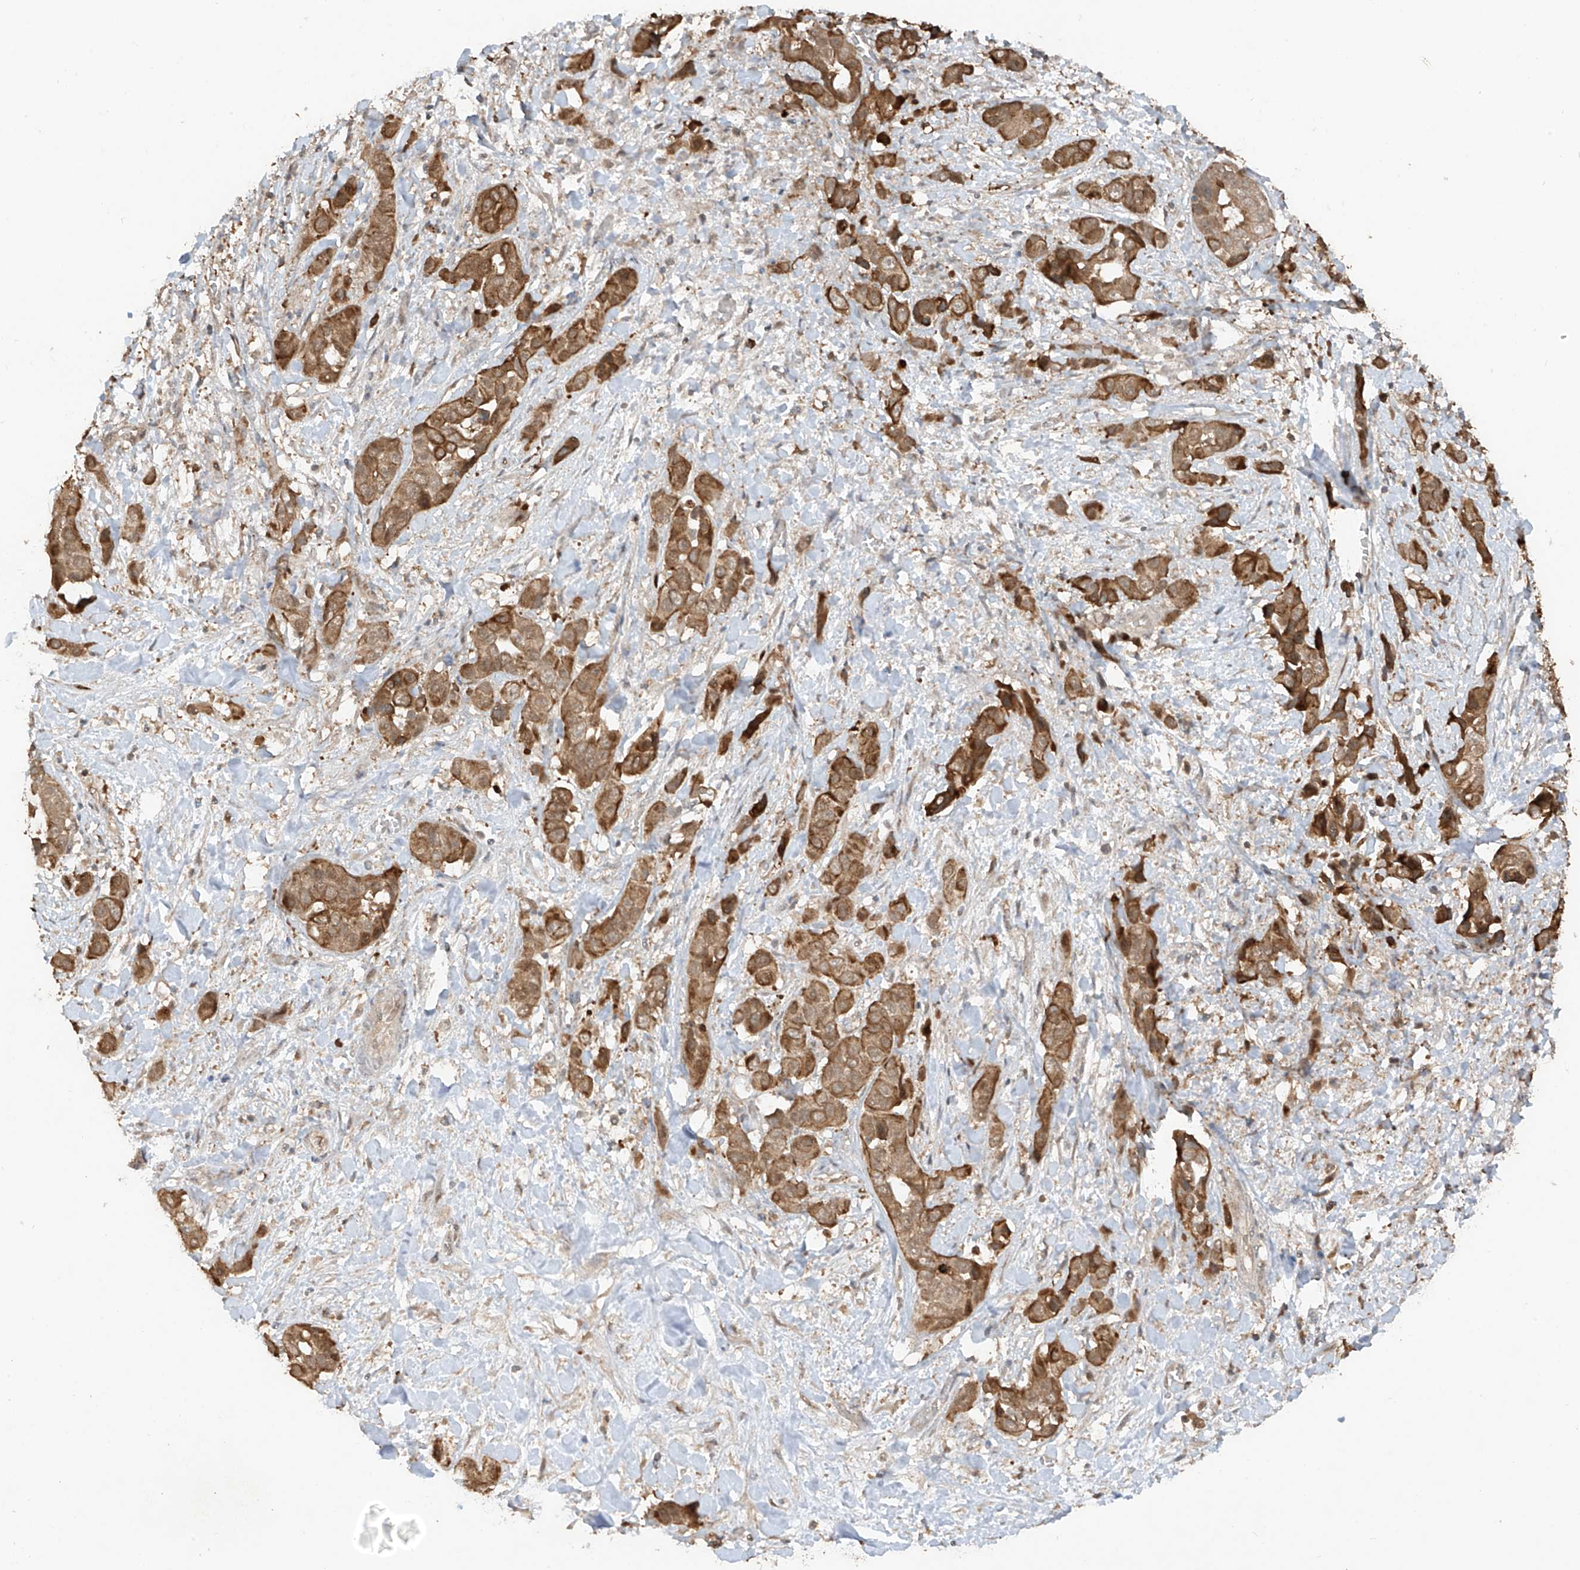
{"staining": {"intensity": "moderate", "quantity": ">75%", "location": "cytoplasmic/membranous"}, "tissue": "liver cancer", "cell_type": "Tumor cells", "image_type": "cancer", "snomed": [{"axis": "morphology", "description": "Cholangiocarcinoma"}, {"axis": "topography", "description": "Liver"}], "caption": "Approximately >75% of tumor cells in human liver cholangiocarcinoma demonstrate moderate cytoplasmic/membranous protein expression as visualized by brown immunohistochemical staining.", "gene": "COLGALT2", "patient": {"sex": "female", "age": 52}}